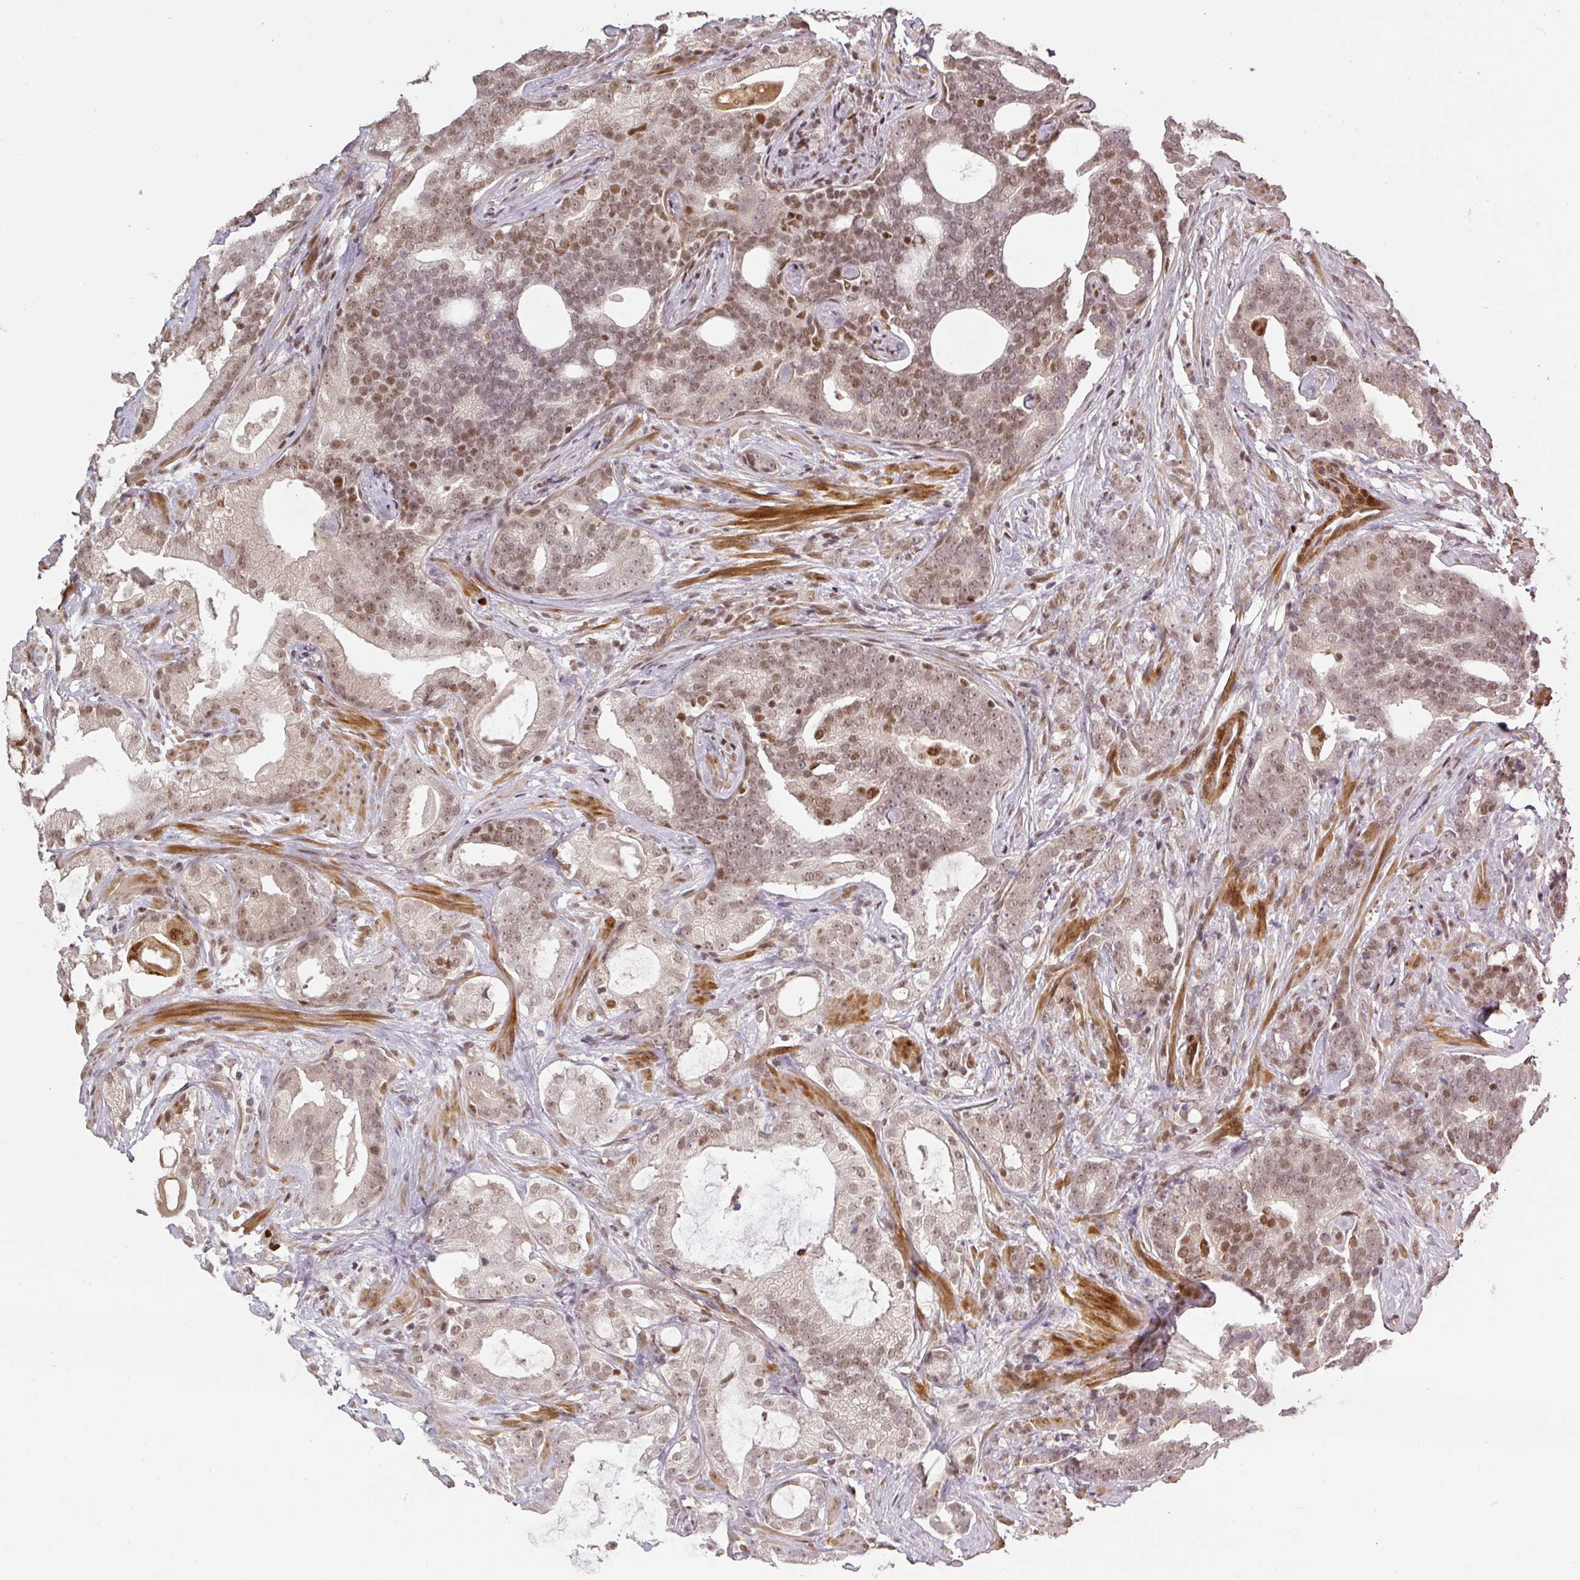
{"staining": {"intensity": "moderate", "quantity": ">75%", "location": "nuclear"}, "tissue": "prostate cancer", "cell_type": "Tumor cells", "image_type": "cancer", "snomed": [{"axis": "morphology", "description": "Adenocarcinoma, High grade"}, {"axis": "topography", "description": "Prostate"}], "caption": "The micrograph shows staining of adenocarcinoma (high-grade) (prostate), revealing moderate nuclear protein positivity (brown color) within tumor cells.", "gene": "GPRIN2", "patient": {"sex": "male", "age": 64}}